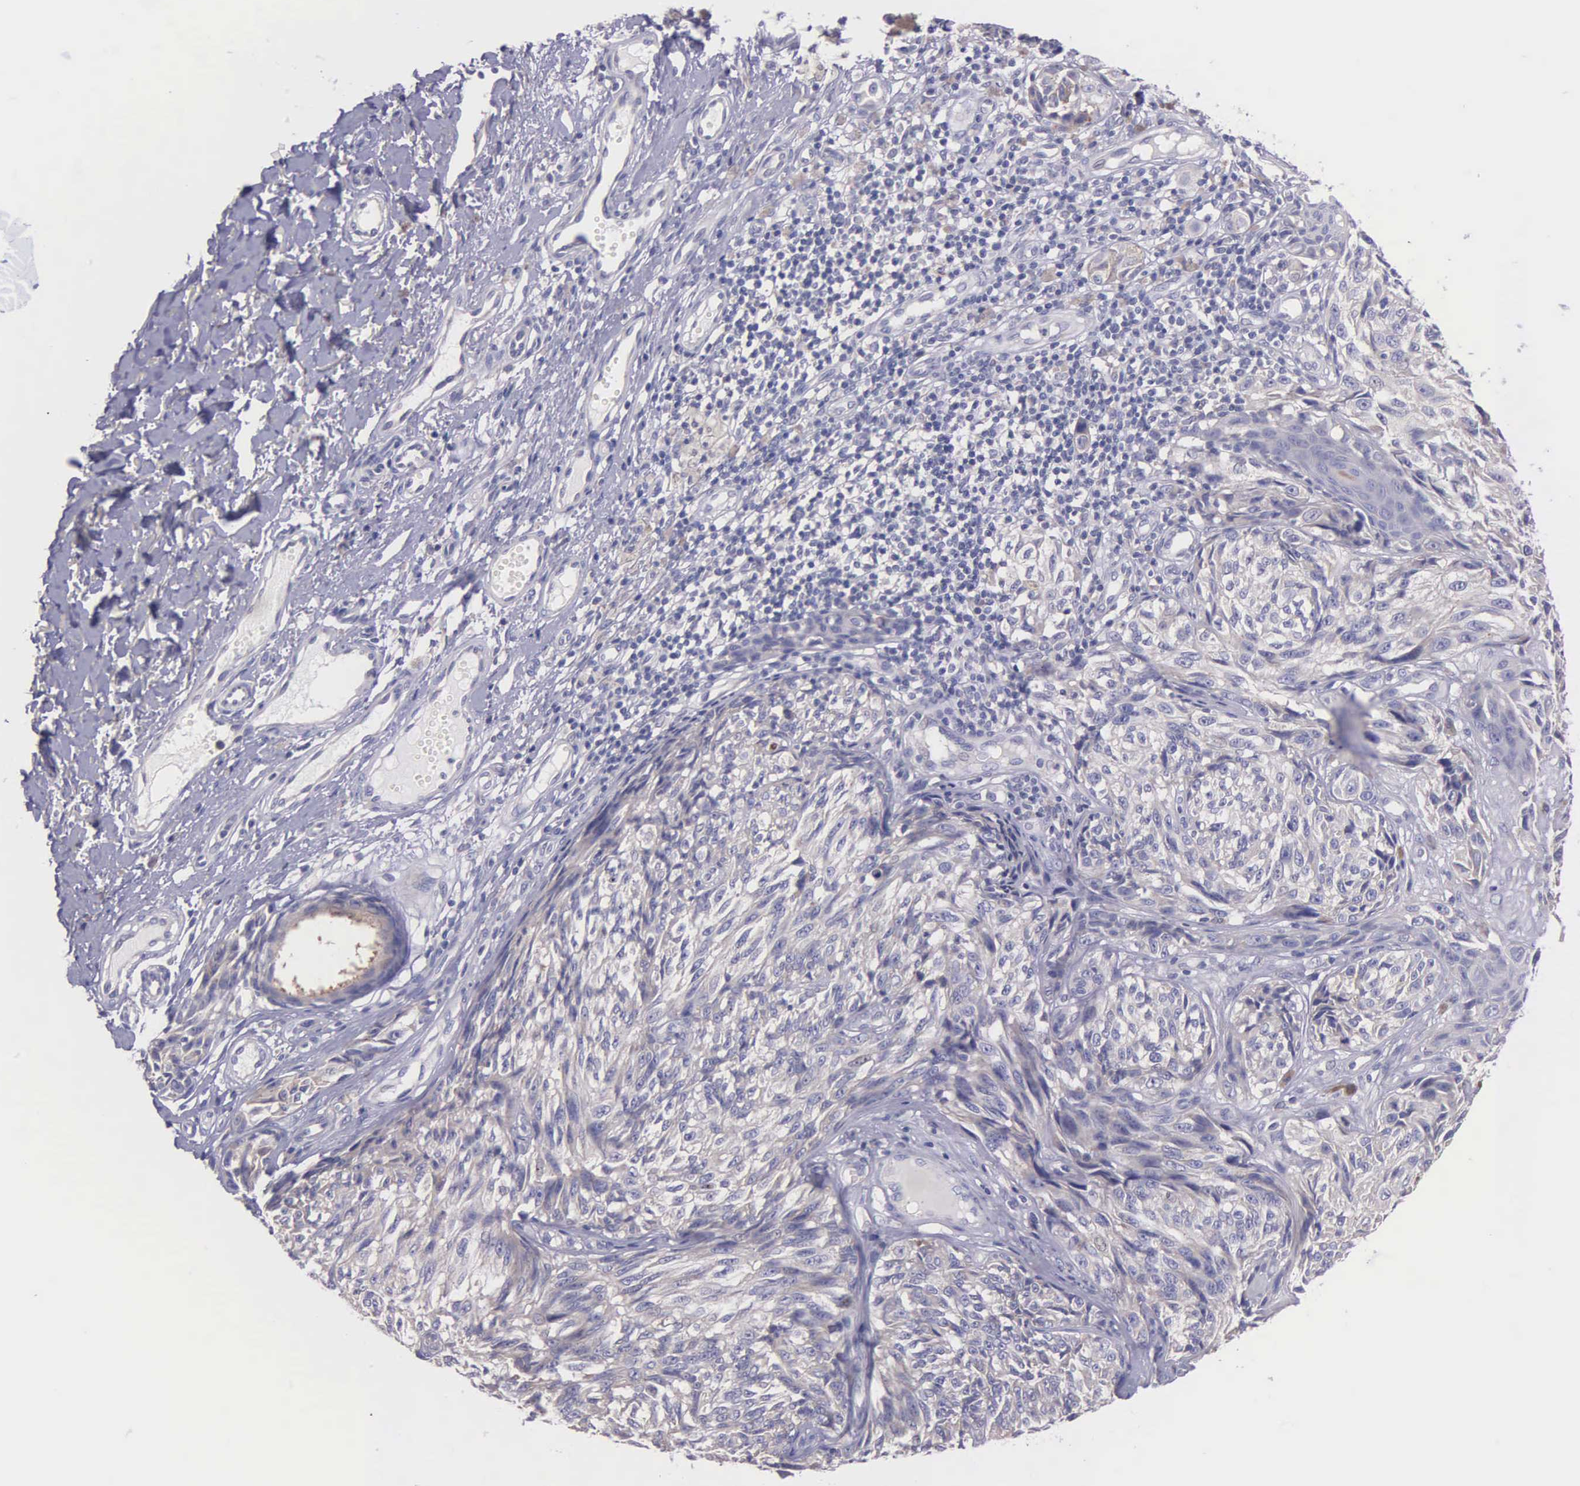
{"staining": {"intensity": "negative", "quantity": "none", "location": "none"}, "tissue": "melanoma", "cell_type": "Tumor cells", "image_type": "cancer", "snomed": [{"axis": "morphology", "description": "Malignant melanoma, NOS"}, {"axis": "topography", "description": "Skin"}], "caption": "Melanoma was stained to show a protein in brown. There is no significant positivity in tumor cells.", "gene": "MIA2", "patient": {"sex": "male", "age": 67}}